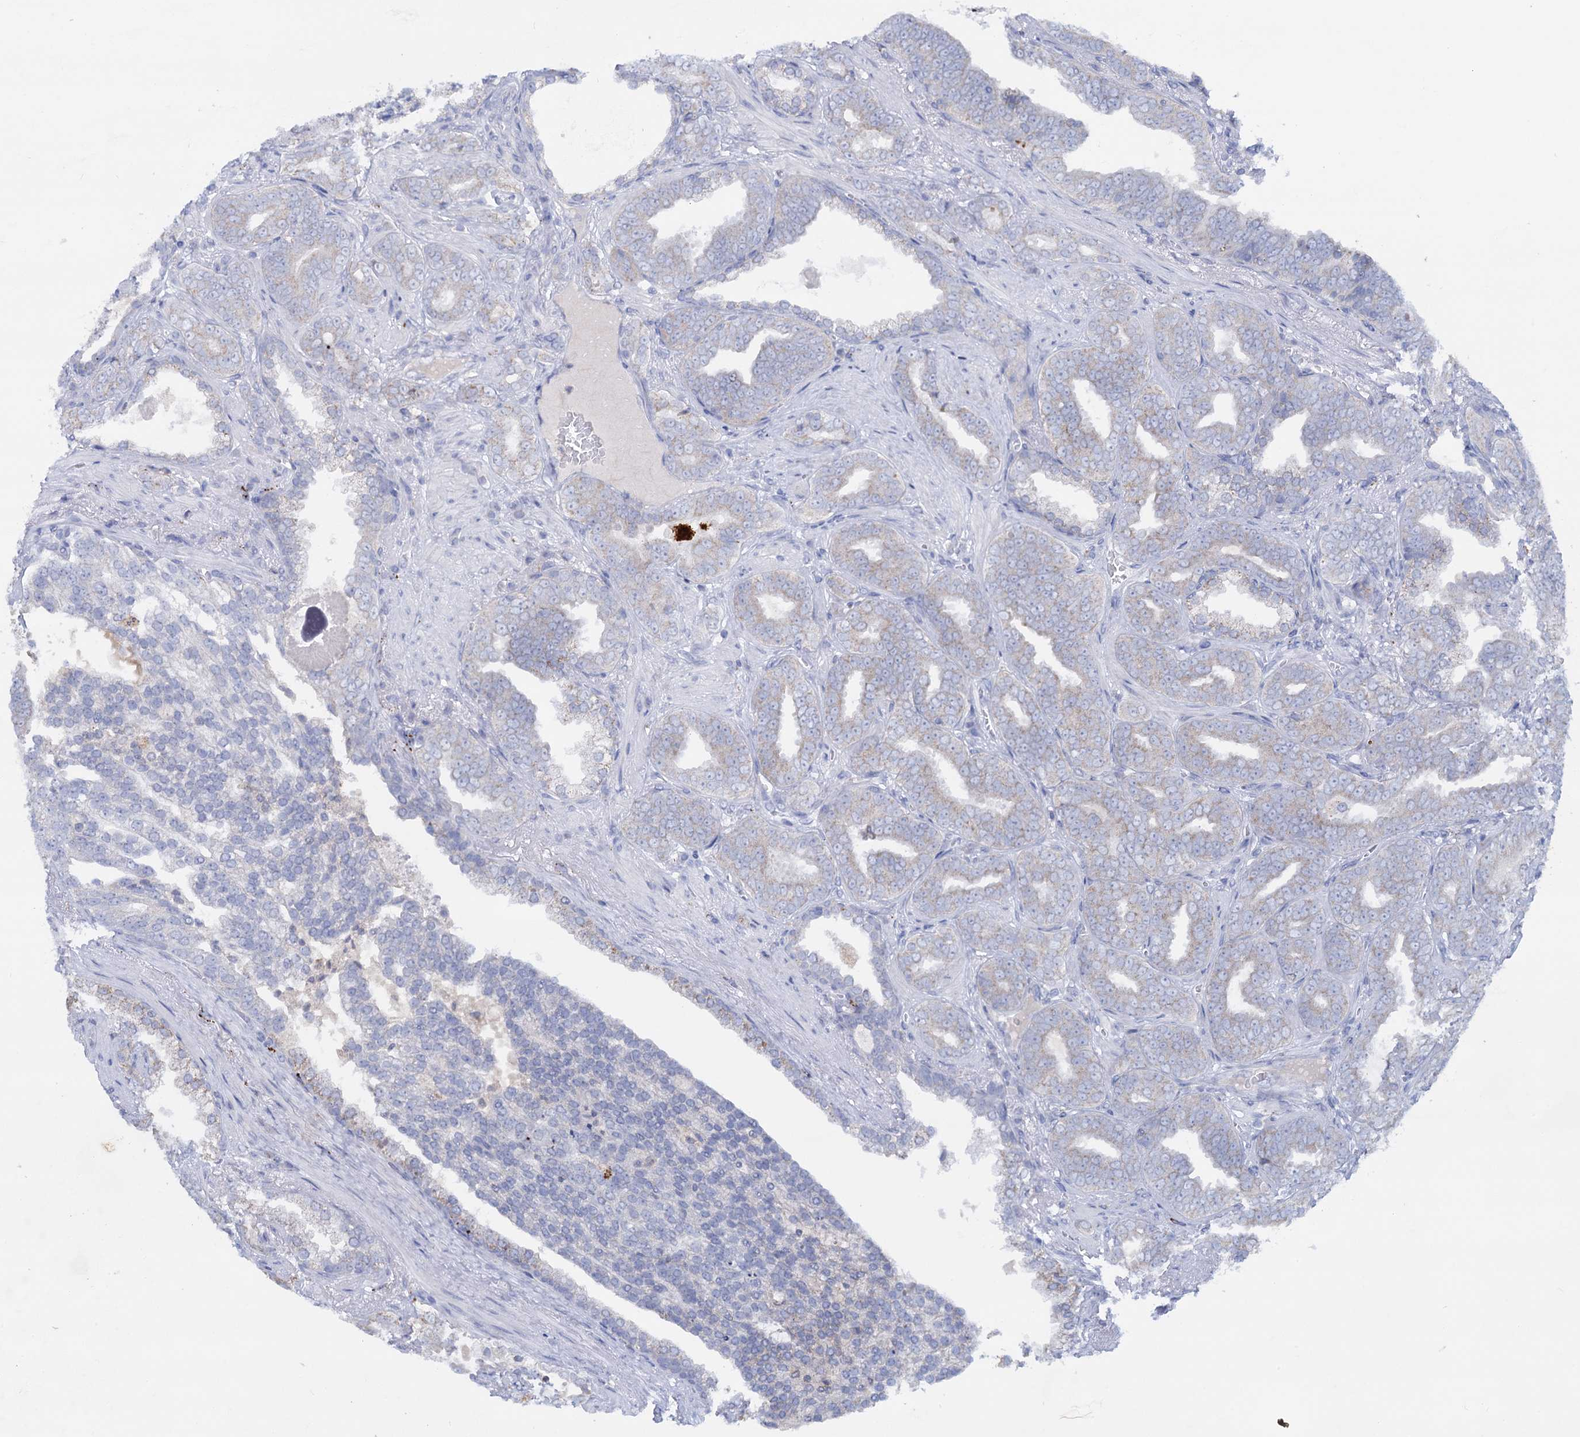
{"staining": {"intensity": "weak", "quantity": "<25%", "location": "cytoplasmic/membranous"}, "tissue": "prostate cancer", "cell_type": "Tumor cells", "image_type": "cancer", "snomed": [{"axis": "morphology", "description": "Adenocarcinoma, High grade"}, {"axis": "topography", "description": "Prostate and seminal vesicle, NOS"}], "caption": "A histopathology image of human prostate cancer is negative for staining in tumor cells. Nuclei are stained in blue.", "gene": "ANKS3", "patient": {"sex": "male", "age": 67}}